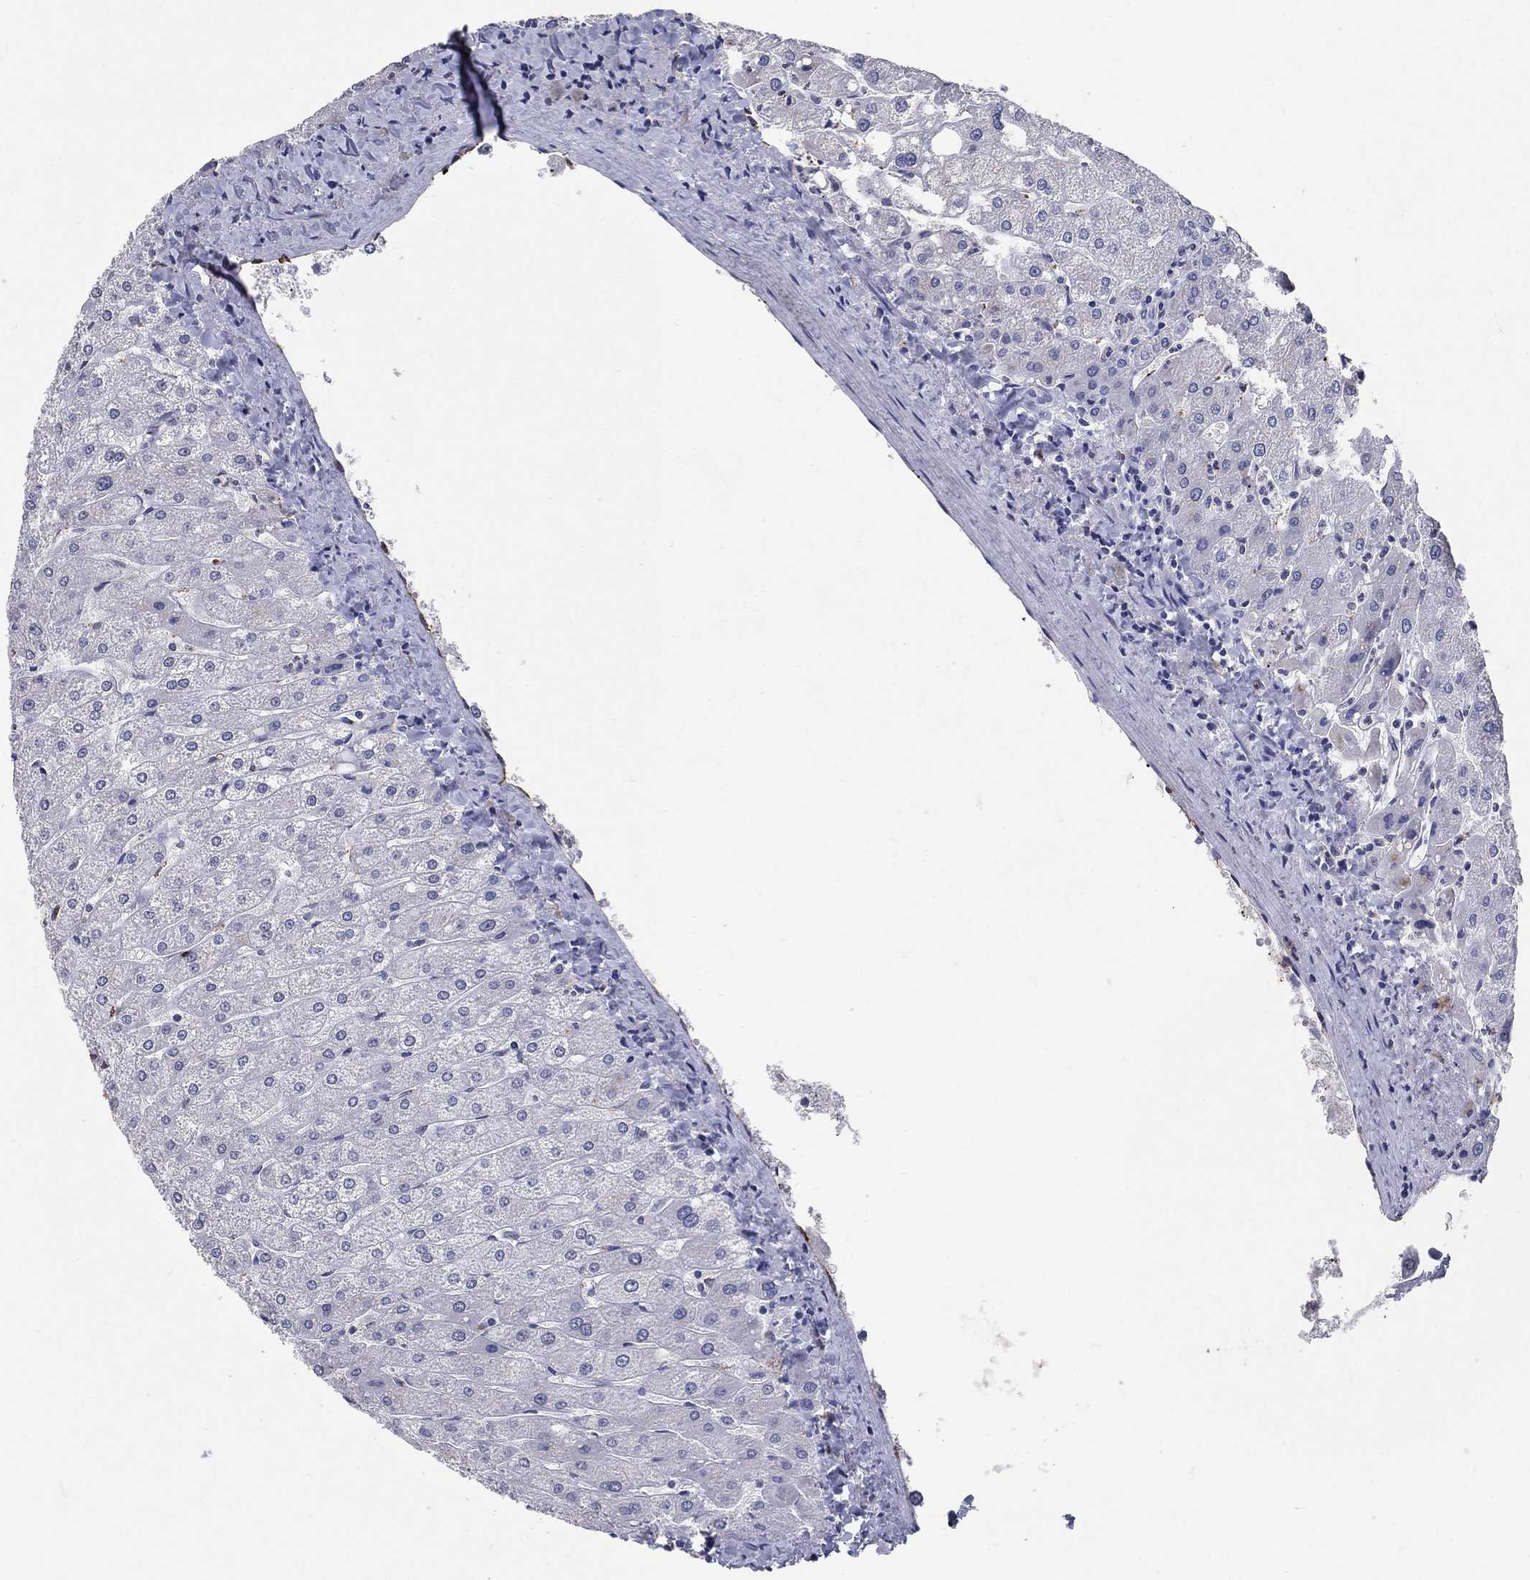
{"staining": {"intensity": "negative", "quantity": "none", "location": "none"}, "tissue": "liver", "cell_type": "Cholangiocytes", "image_type": "normal", "snomed": [{"axis": "morphology", "description": "Normal tissue, NOS"}, {"axis": "topography", "description": "Liver"}], "caption": "Cholangiocytes are negative for protein expression in benign human liver.", "gene": "TINAG", "patient": {"sex": "male", "age": 67}}